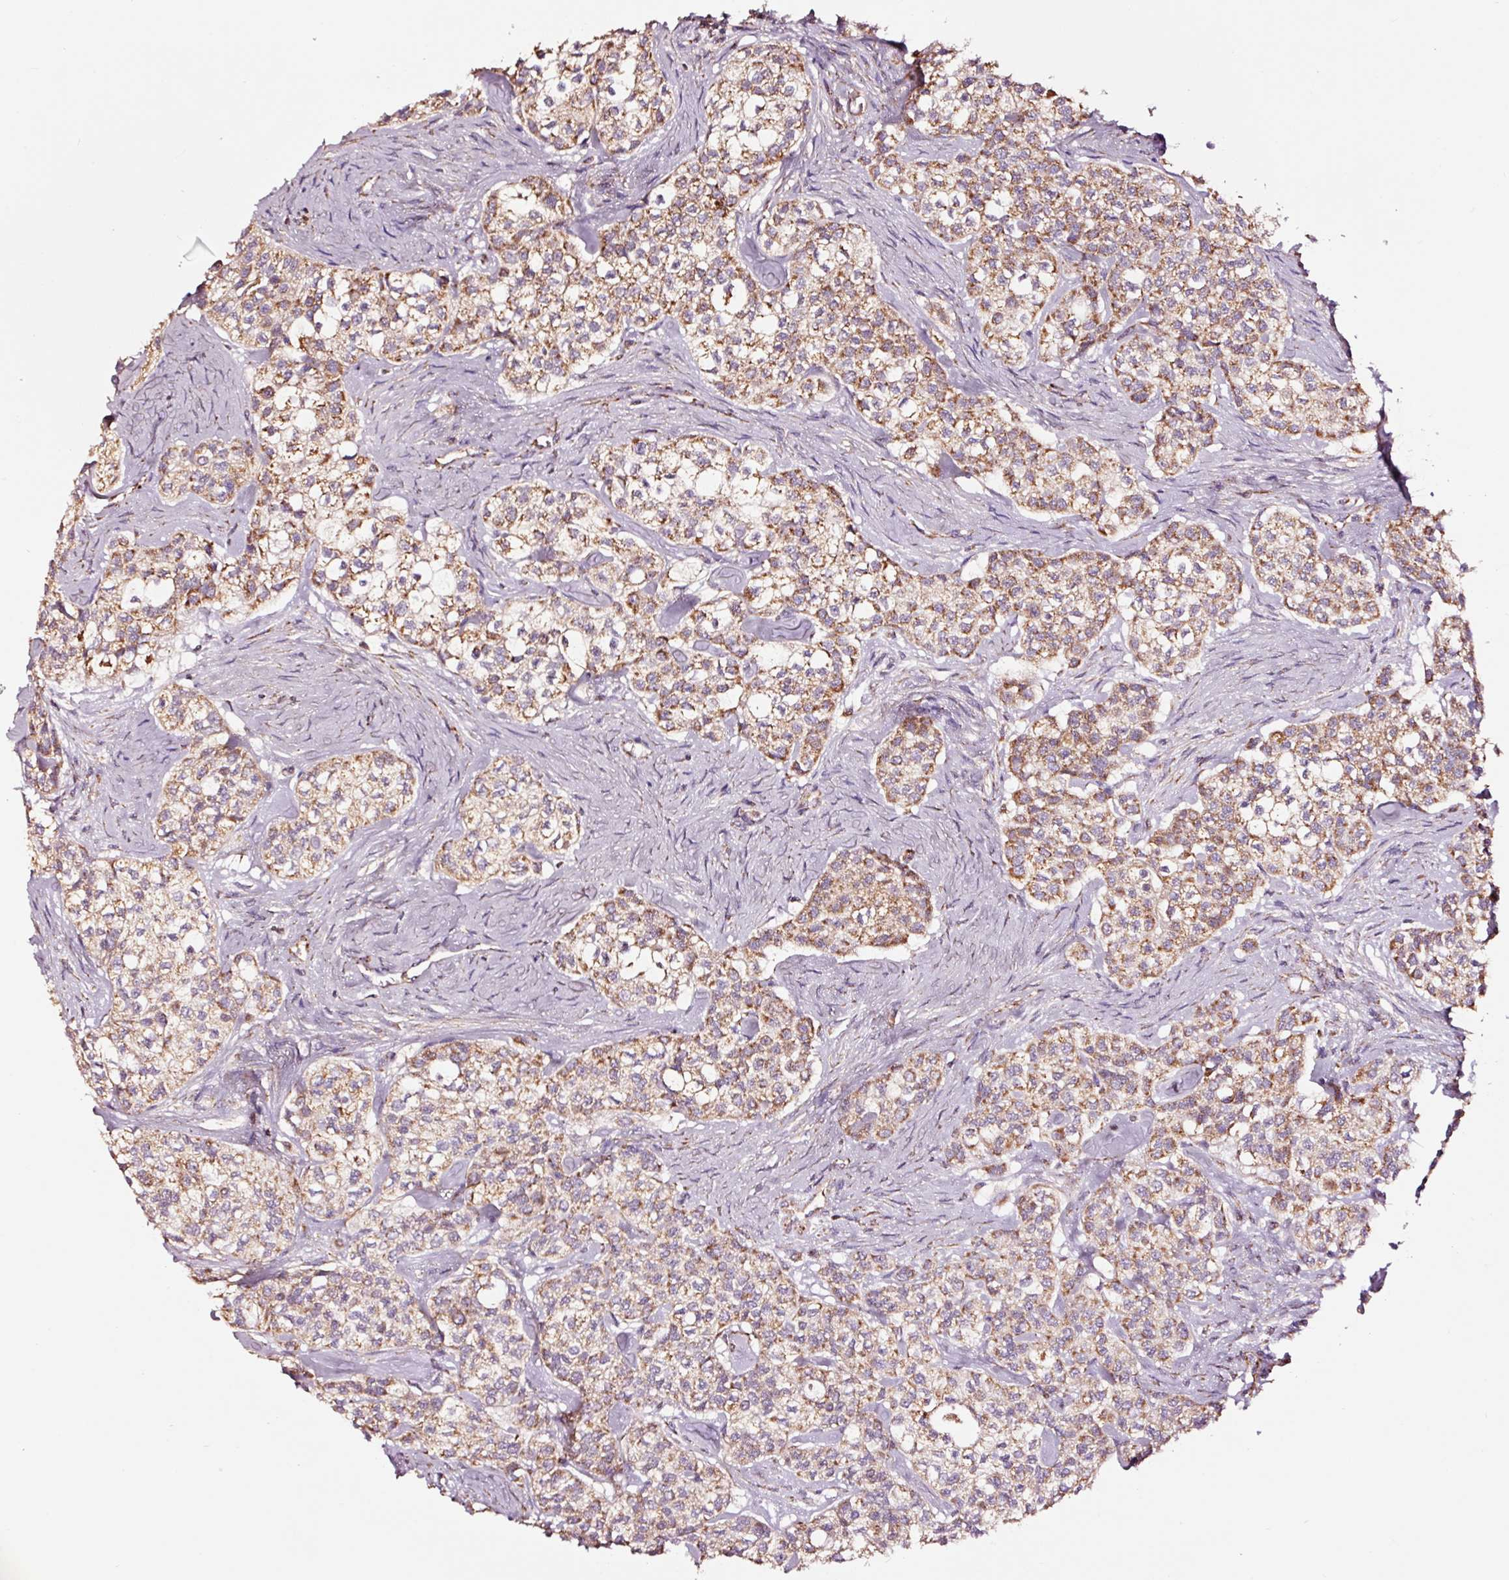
{"staining": {"intensity": "moderate", "quantity": ">75%", "location": "cytoplasmic/membranous"}, "tissue": "head and neck cancer", "cell_type": "Tumor cells", "image_type": "cancer", "snomed": [{"axis": "morphology", "description": "Adenocarcinoma, NOS"}, {"axis": "topography", "description": "Head-Neck"}], "caption": "This photomicrograph shows immunohistochemistry staining of human head and neck adenocarcinoma, with medium moderate cytoplasmic/membranous positivity in about >75% of tumor cells.", "gene": "TPM1", "patient": {"sex": "male", "age": 81}}